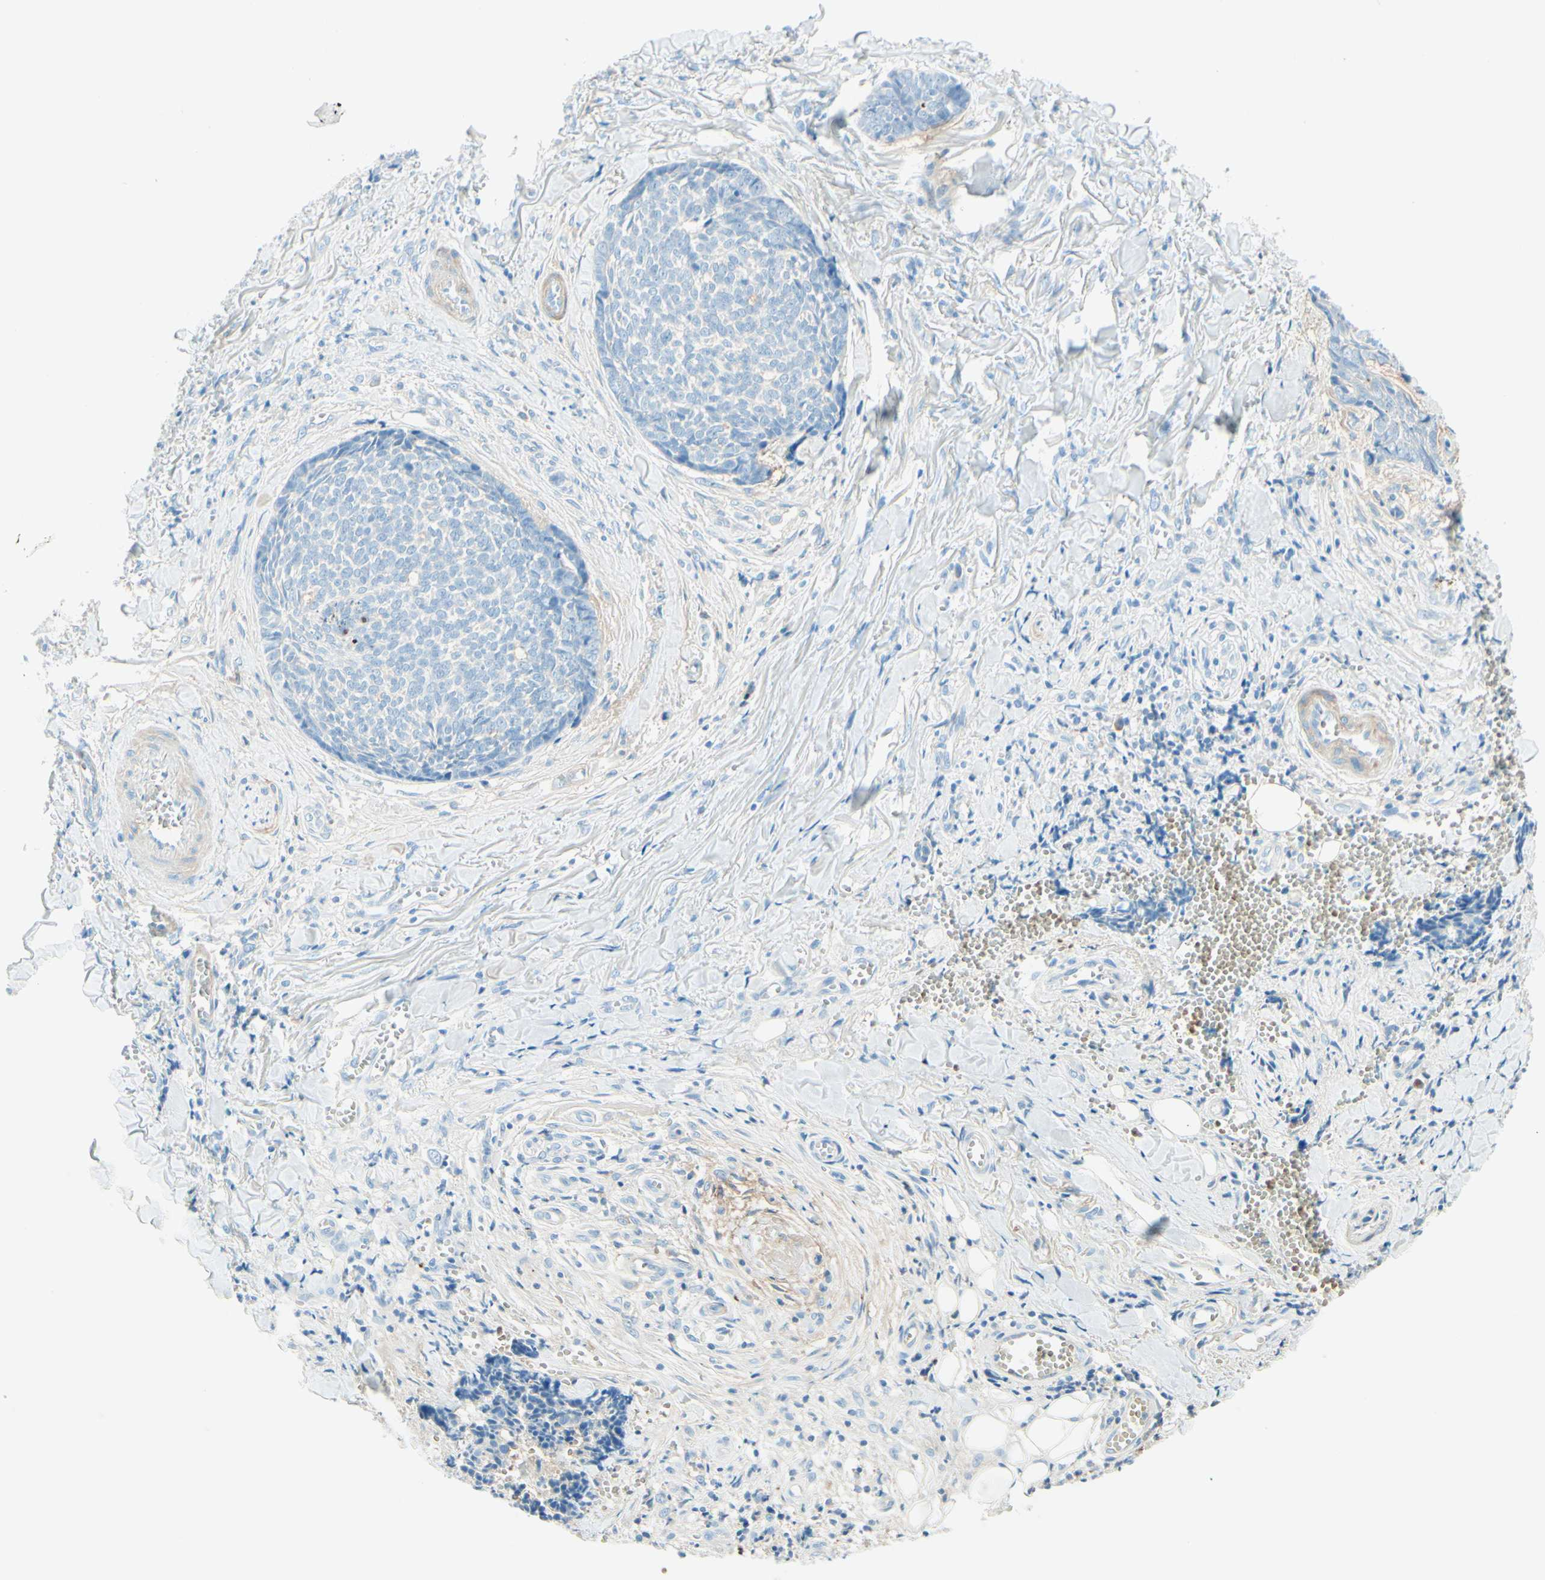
{"staining": {"intensity": "negative", "quantity": "none", "location": "none"}, "tissue": "skin cancer", "cell_type": "Tumor cells", "image_type": "cancer", "snomed": [{"axis": "morphology", "description": "Basal cell carcinoma"}, {"axis": "topography", "description": "Skin"}], "caption": "Micrograph shows no protein expression in tumor cells of basal cell carcinoma (skin) tissue.", "gene": "NCBP2L", "patient": {"sex": "male", "age": 84}}